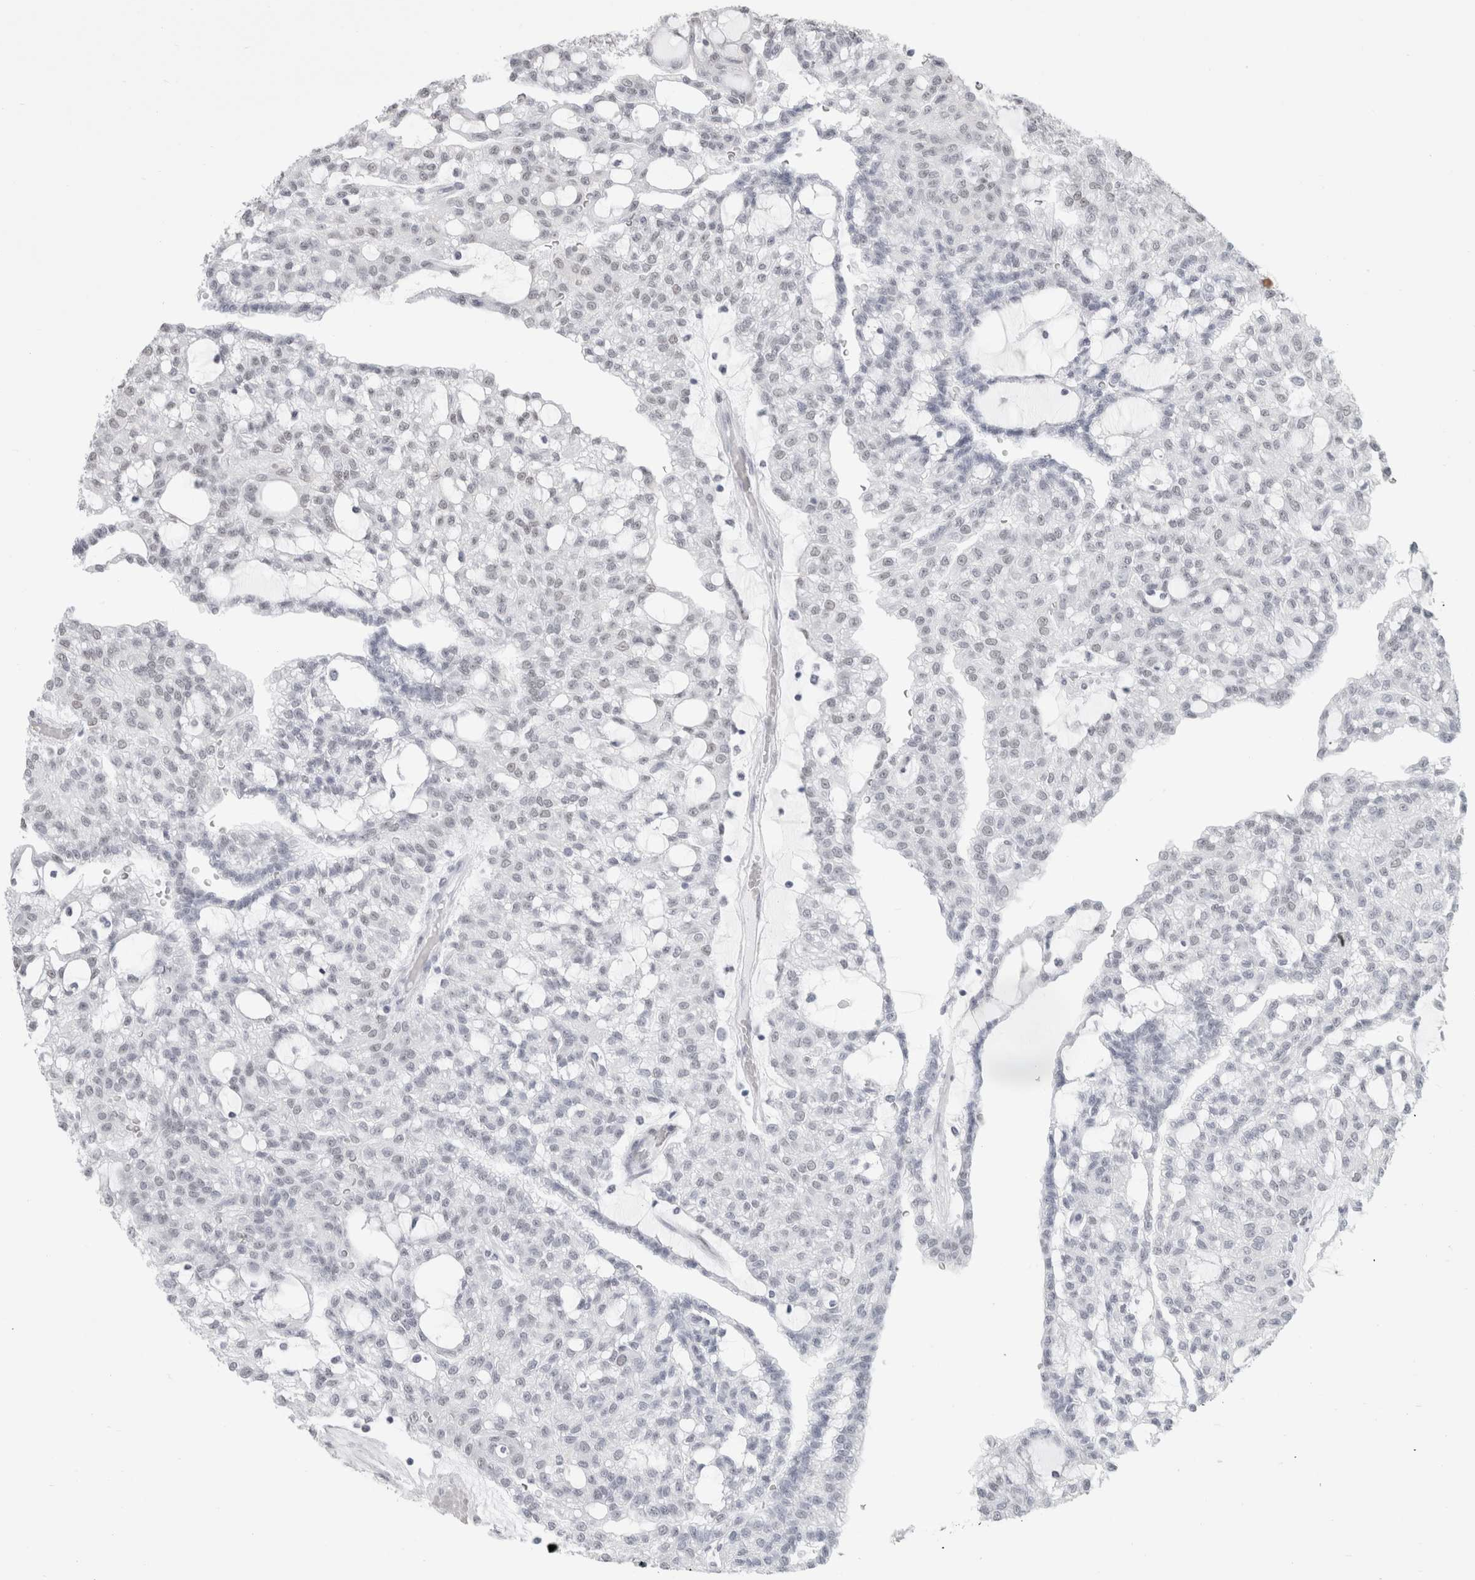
{"staining": {"intensity": "negative", "quantity": "none", "location": "none"}, "tissue": "renal cancer", "cell_type": "Tumor cells", "image_type": "cancer", "snomed": [{"axis": "morphology", "description": "Adenocarcinoma, NOS"}, {"axis": "topography", "description": "Kidney"}], "caption": "A photomicrograph of human adenocarcinoma (renal) is negative for staining in tumor cells.", "gene": "SMARCC1", "patient": {"sex": "male", "age": 63}}